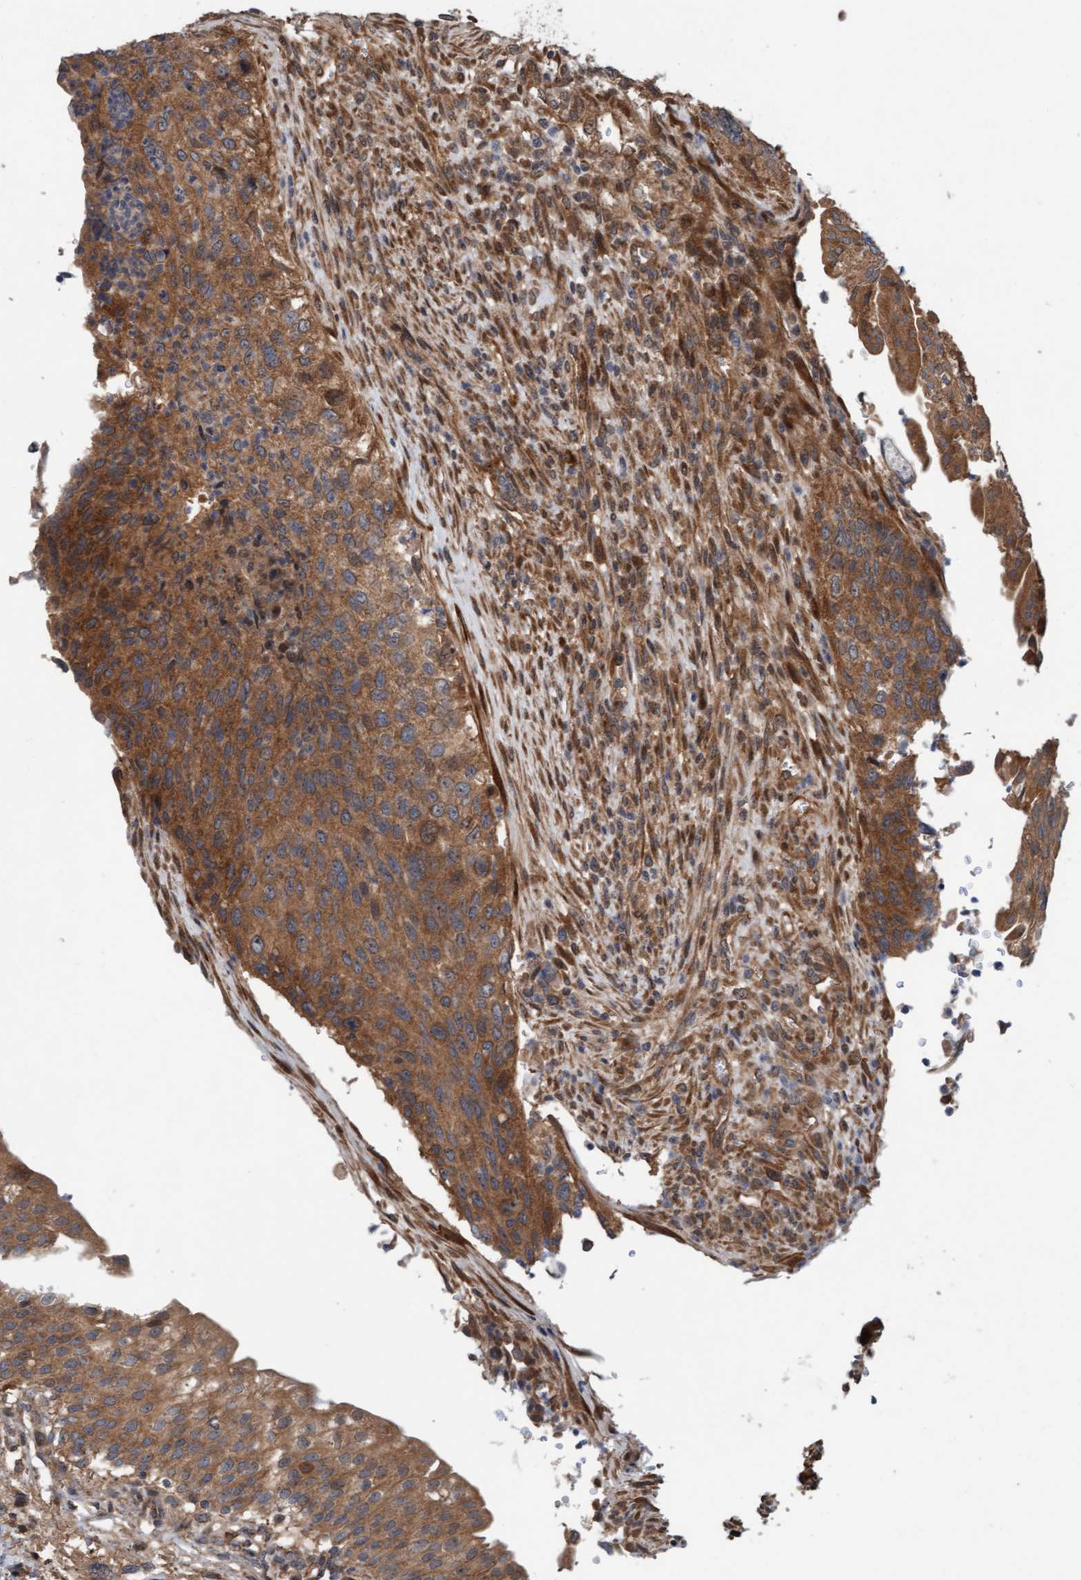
{"staining": {"intensity": "moderate", "quantity": ">75%", "location": "cytoplasmic/membranous"}, "tissue": "urinary bladder", "cell_type": "Urothelial cells", "image_type": "normal", "snomed": [{"axis": "morphology", "description": "Normal tissue, NOS"}, {"axis": "topography", "description": "Urinary bladder"}], "caption": "This micrograph demonstrates immunohistochemistry (IHC) staining of normal urinary bladder, with medium moderate cytoplasmic/membranous positivity in about >75% of urothelial cells.", "gene": "MLXIP", "patient": {"sex": "female", "age": 60}}